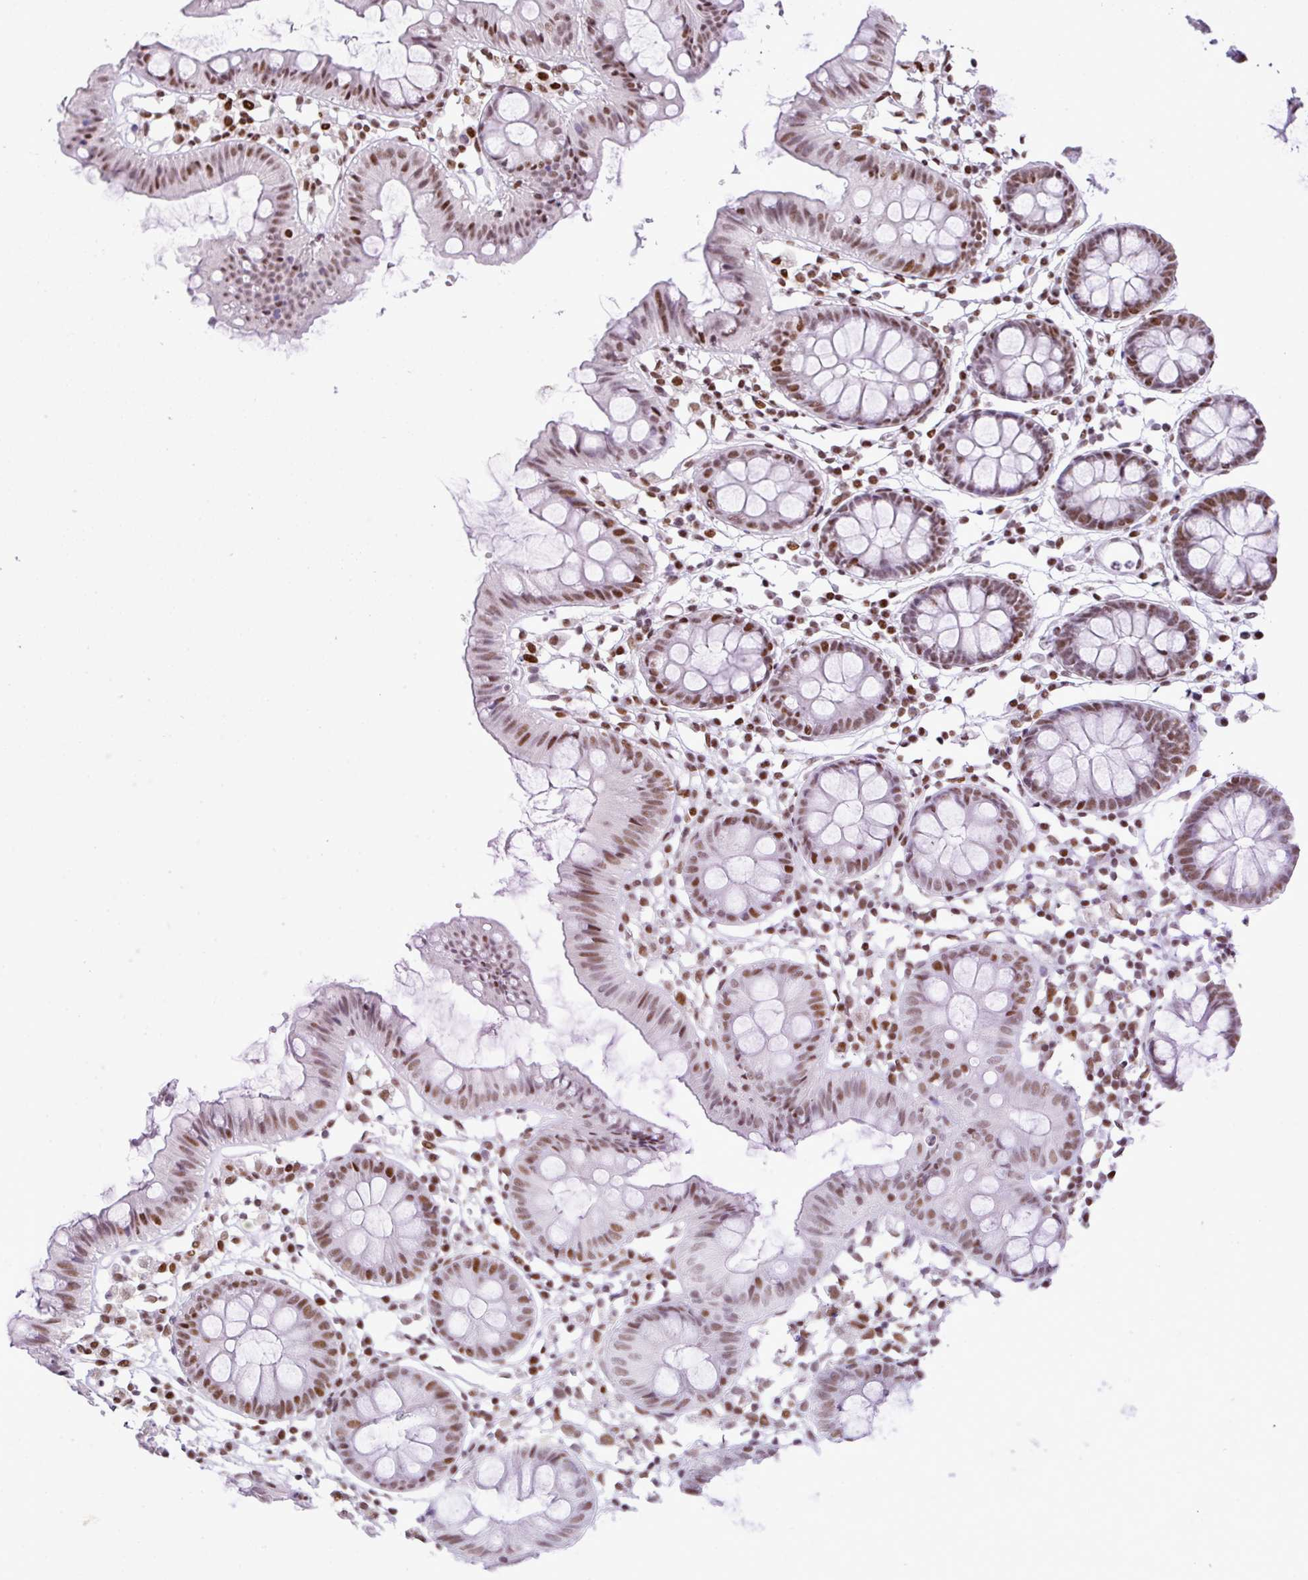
{"staining": {"intensity": "moderate", "quantity": ">75%", "location": "nuclear"}, "tissue": "colon", "cell_type": "Endothelial cells", "image_type": "normal", "snomed": [{"axis": "morphology", "description": "Normal tissue, NOS"}, {"axis": "topography", "description": "Colon"}], "caption": "Colon stained with IHC displays moderate nuclear positivity in approximately >75% of endothelial cells.", "gene": "RARG", "patient": {"sex": "female", "age": 84}}